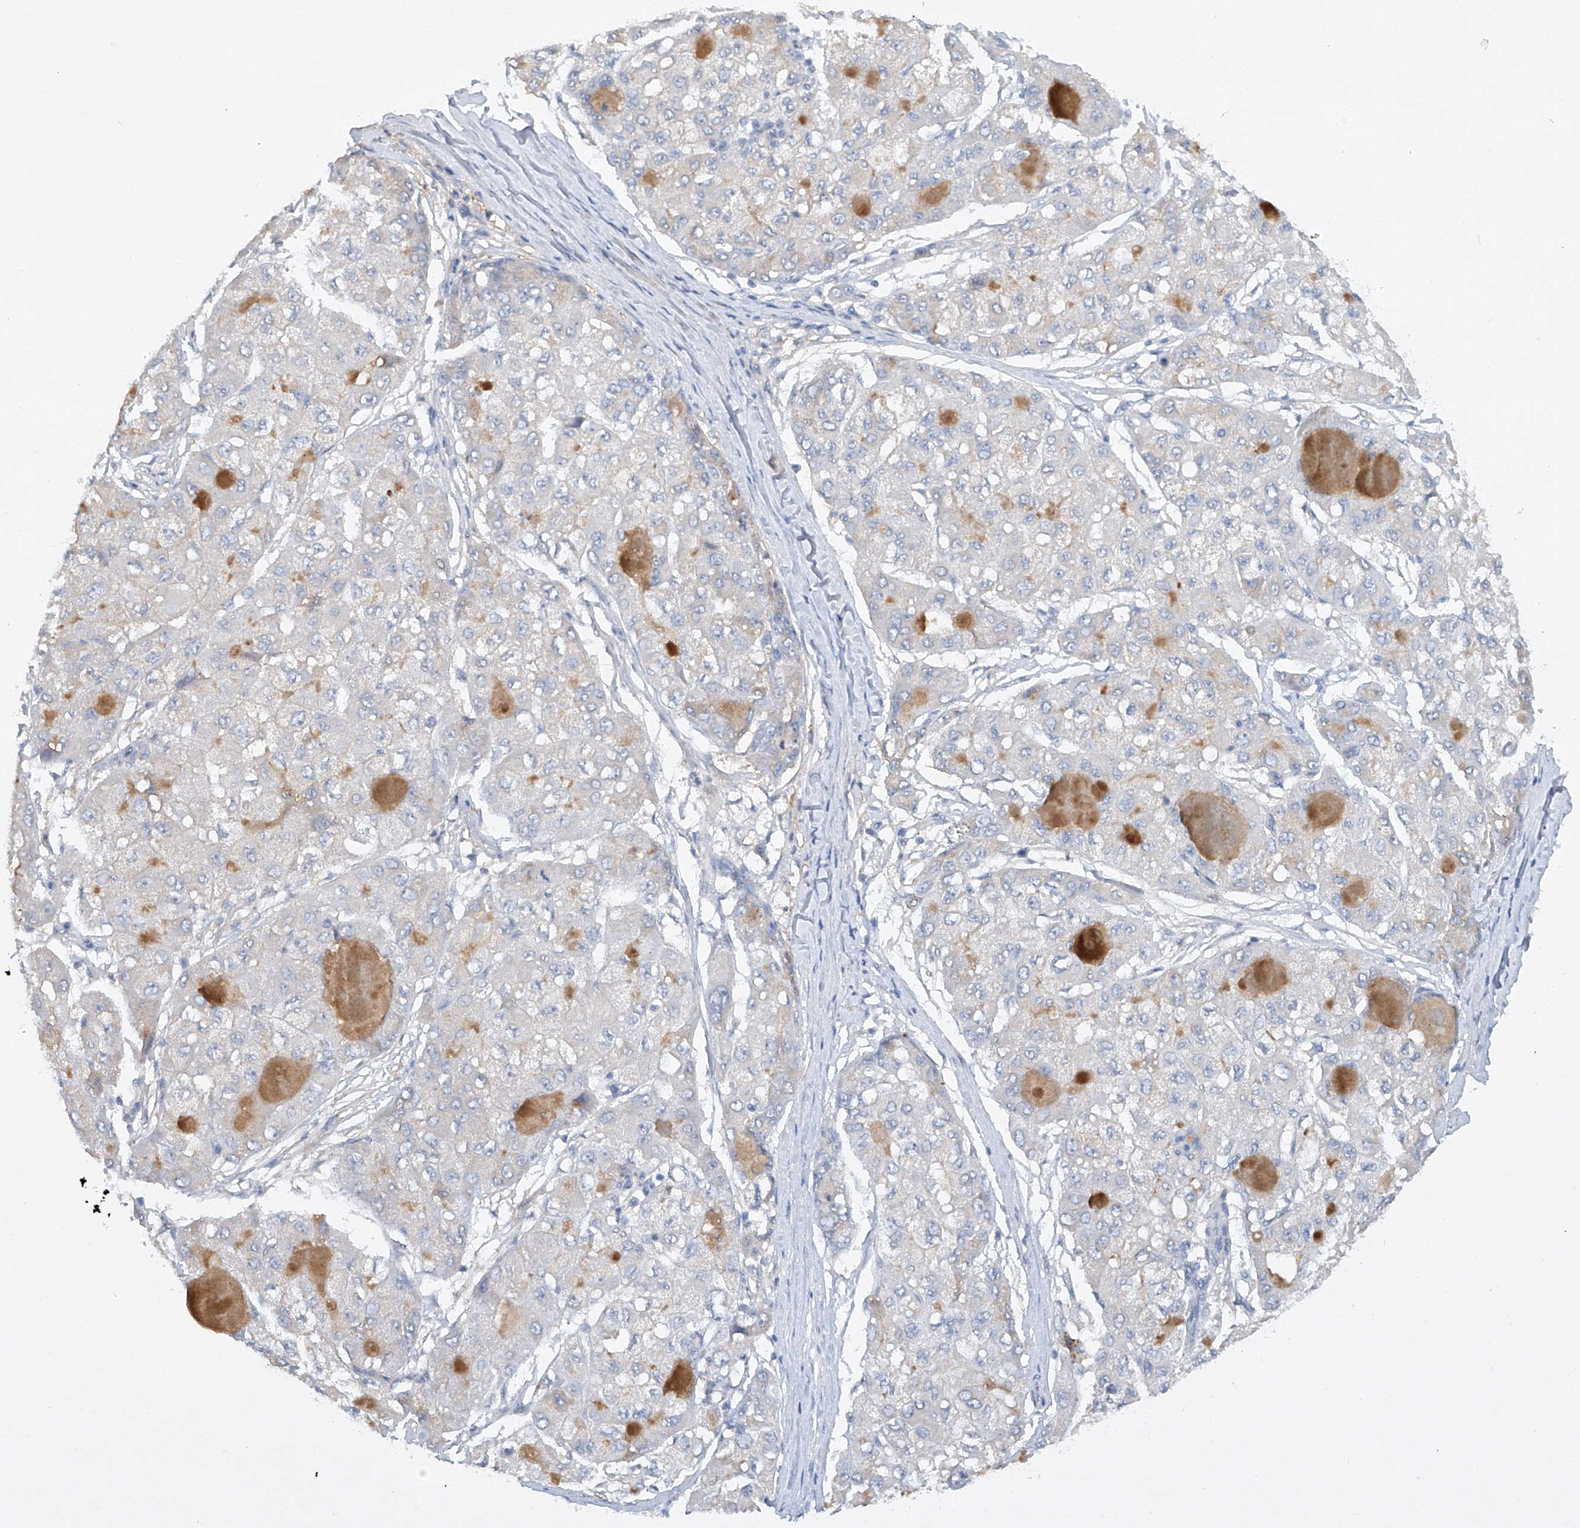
{"staining": {"intensity": "negative", "quantity": "none", "location": "none"}, "tissue": "liver cancer", "cell_type": "Tumor cells", "image_type": "cancer", "snomed": [{"axis": "morphology", "description": "Carcinoma, Hepatocellular, NOS"}, {"axis": "topography", "description": "Liver"}], "caption": "Liver hepatocellular carcinoma was stained to show a protein in brown. There is no significant expression in tumor cells. (Immunohistochemistry (ihc), brightfield microscopy, high magnification).", "gene": "HAS3", "patient": {"sex": "male", "age": 80}}